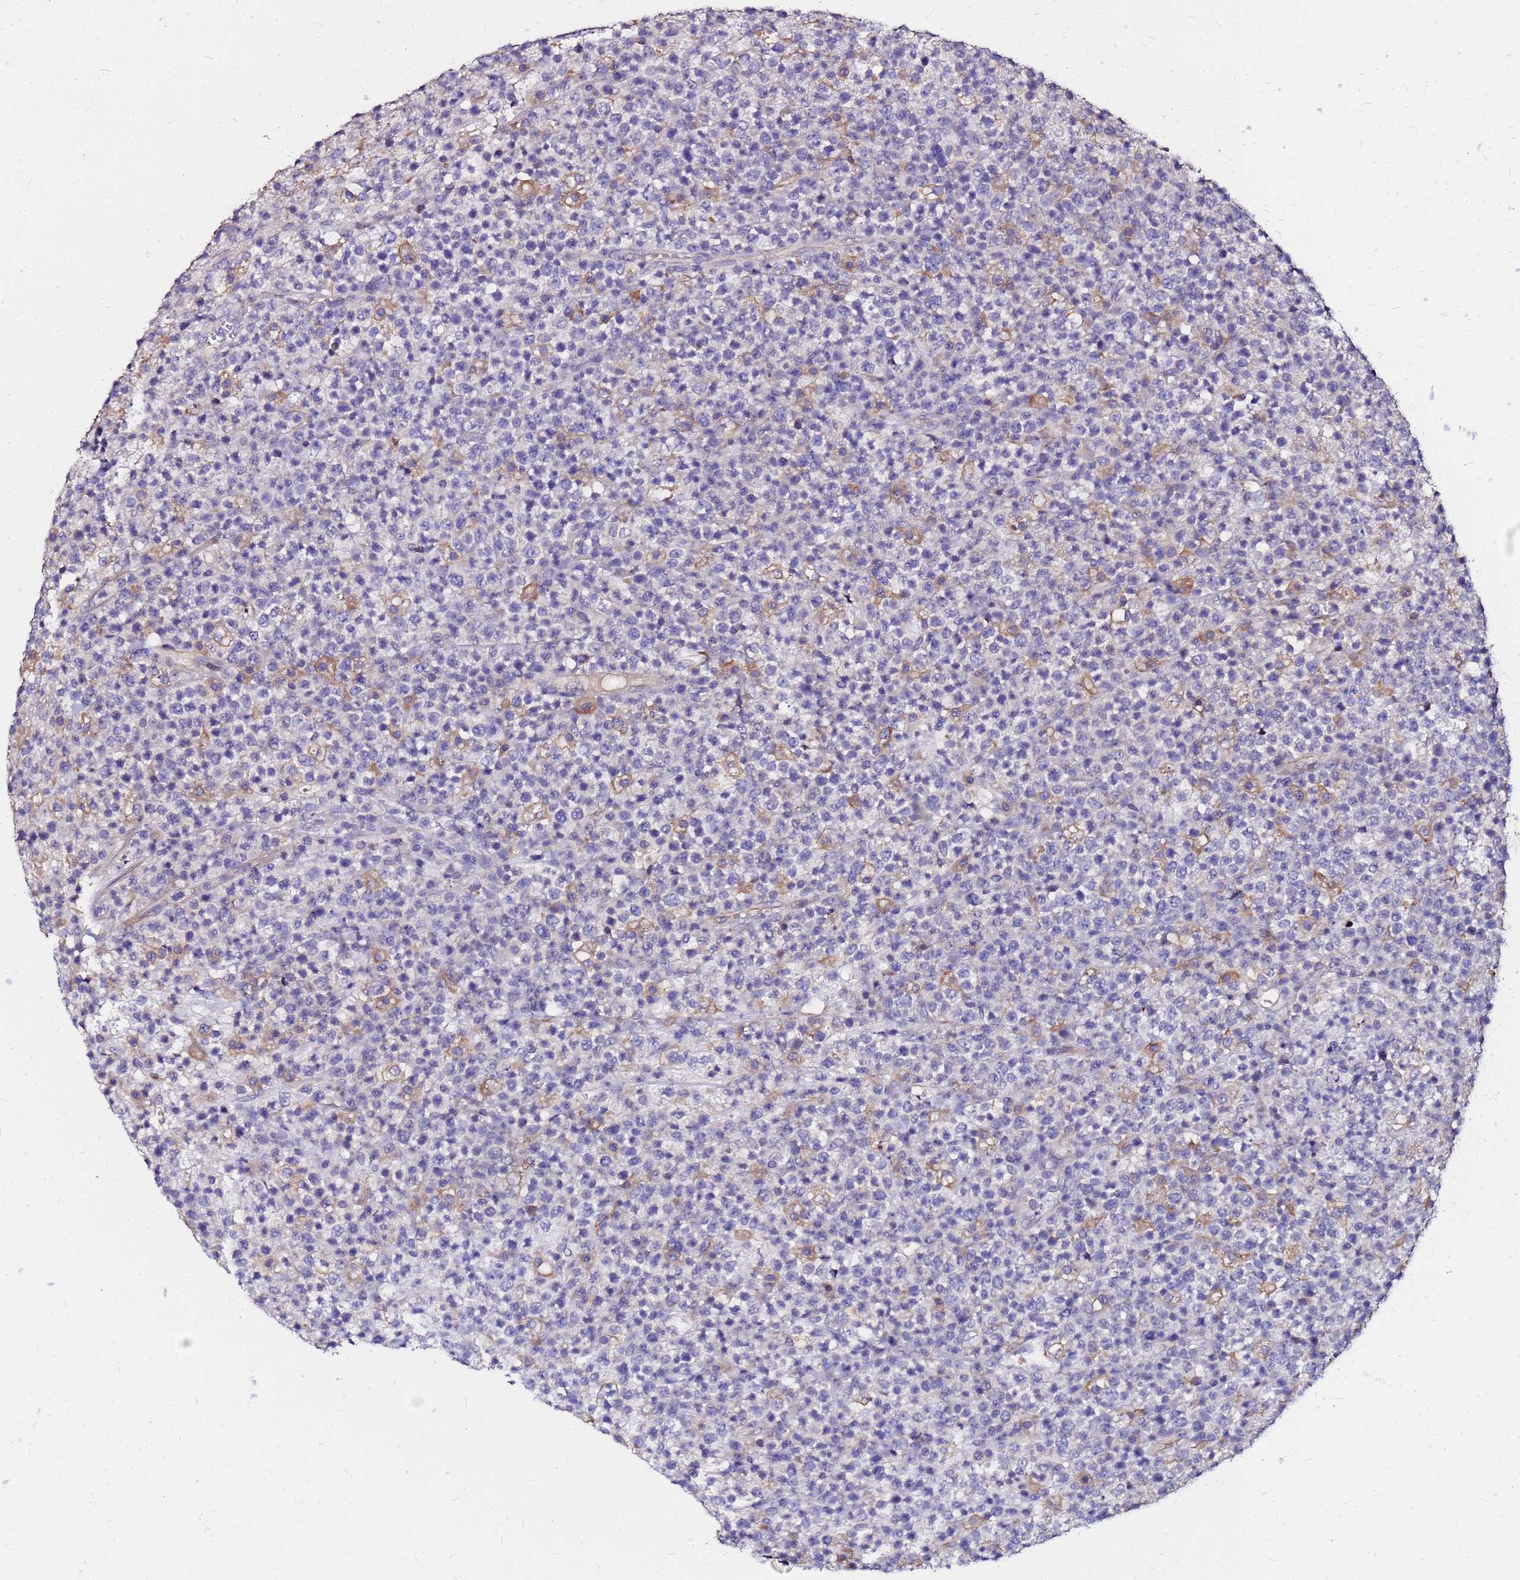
{"staining": {"intensity": "negative", "quantity": "none", "location": "none"}, "tissue": "lymphoma", "cell_type": "Tumor cells", "image_type": "cancer", "snomed": [{"axis": "morphology", "description": "Malignant lymphoma, non-Hodgkin's type, High grade"}, {"axis": "topography", "description": "Colon"}], "caption": "Tumor cells are negative for brown protein staining in malignant lymphoma, non-Hodgkin's type (high-grade).", "gene": "ARHGEF5", "patient": {"sex": "female", "age": 53}}